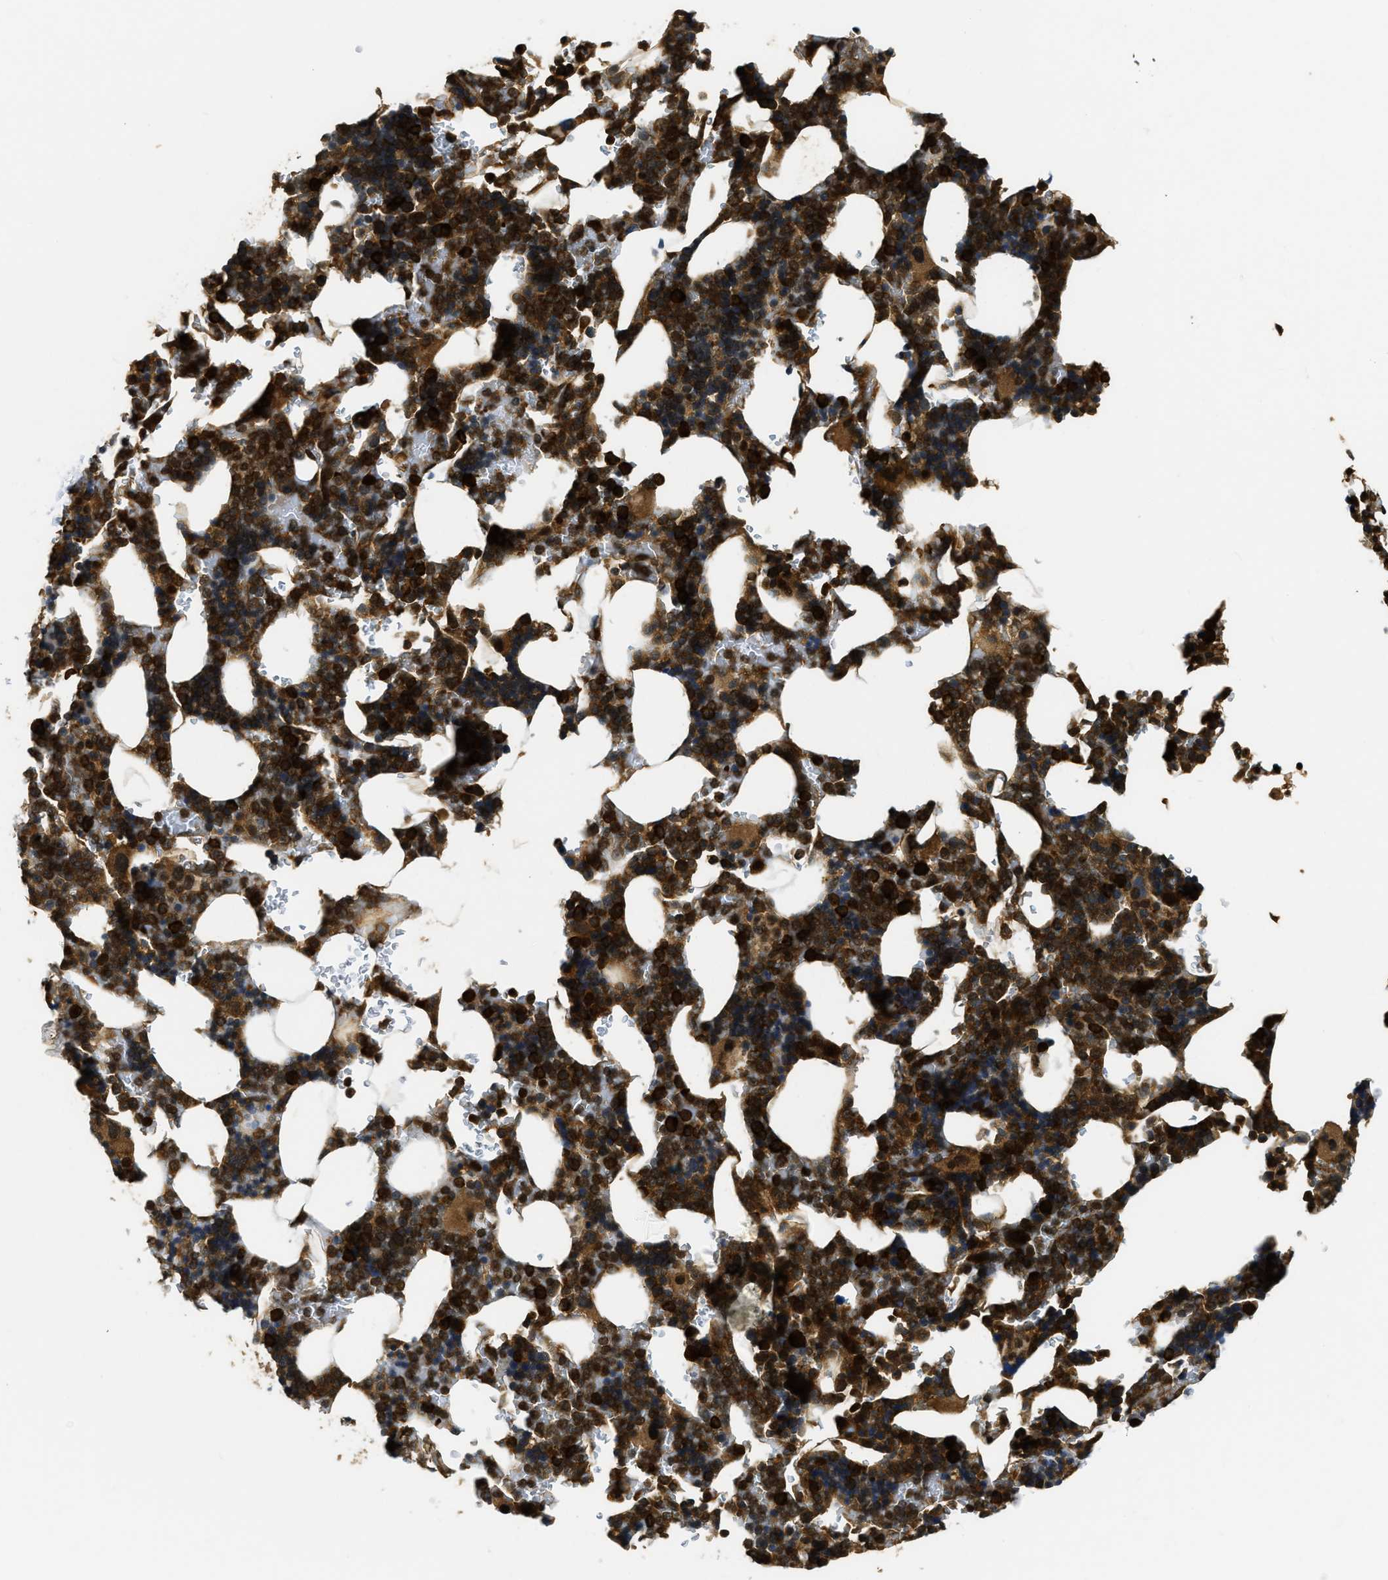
{"staining": {"intensity": "strong", "quantity": ">75%", "location": "cytoplasmic/membranous"}, "tissue": "bone marrow", "cell_type": "Hematopoietic cells", "image_type": "normal", "snomed": [{"axis": "morphology", "description": "Normal tissue, NOS"}, {"axis": "topography", "description": "Bone marrow"}], "caption": "IHC micrograph of unremarkable bone marrow stained for a protein (brown), which exhibits high levels of strong cytoplasmic/membranous expression in about >75% of hematopoietic cells.", "gene": "ADSL", "patient": {"sex": "female", "age": 81}}